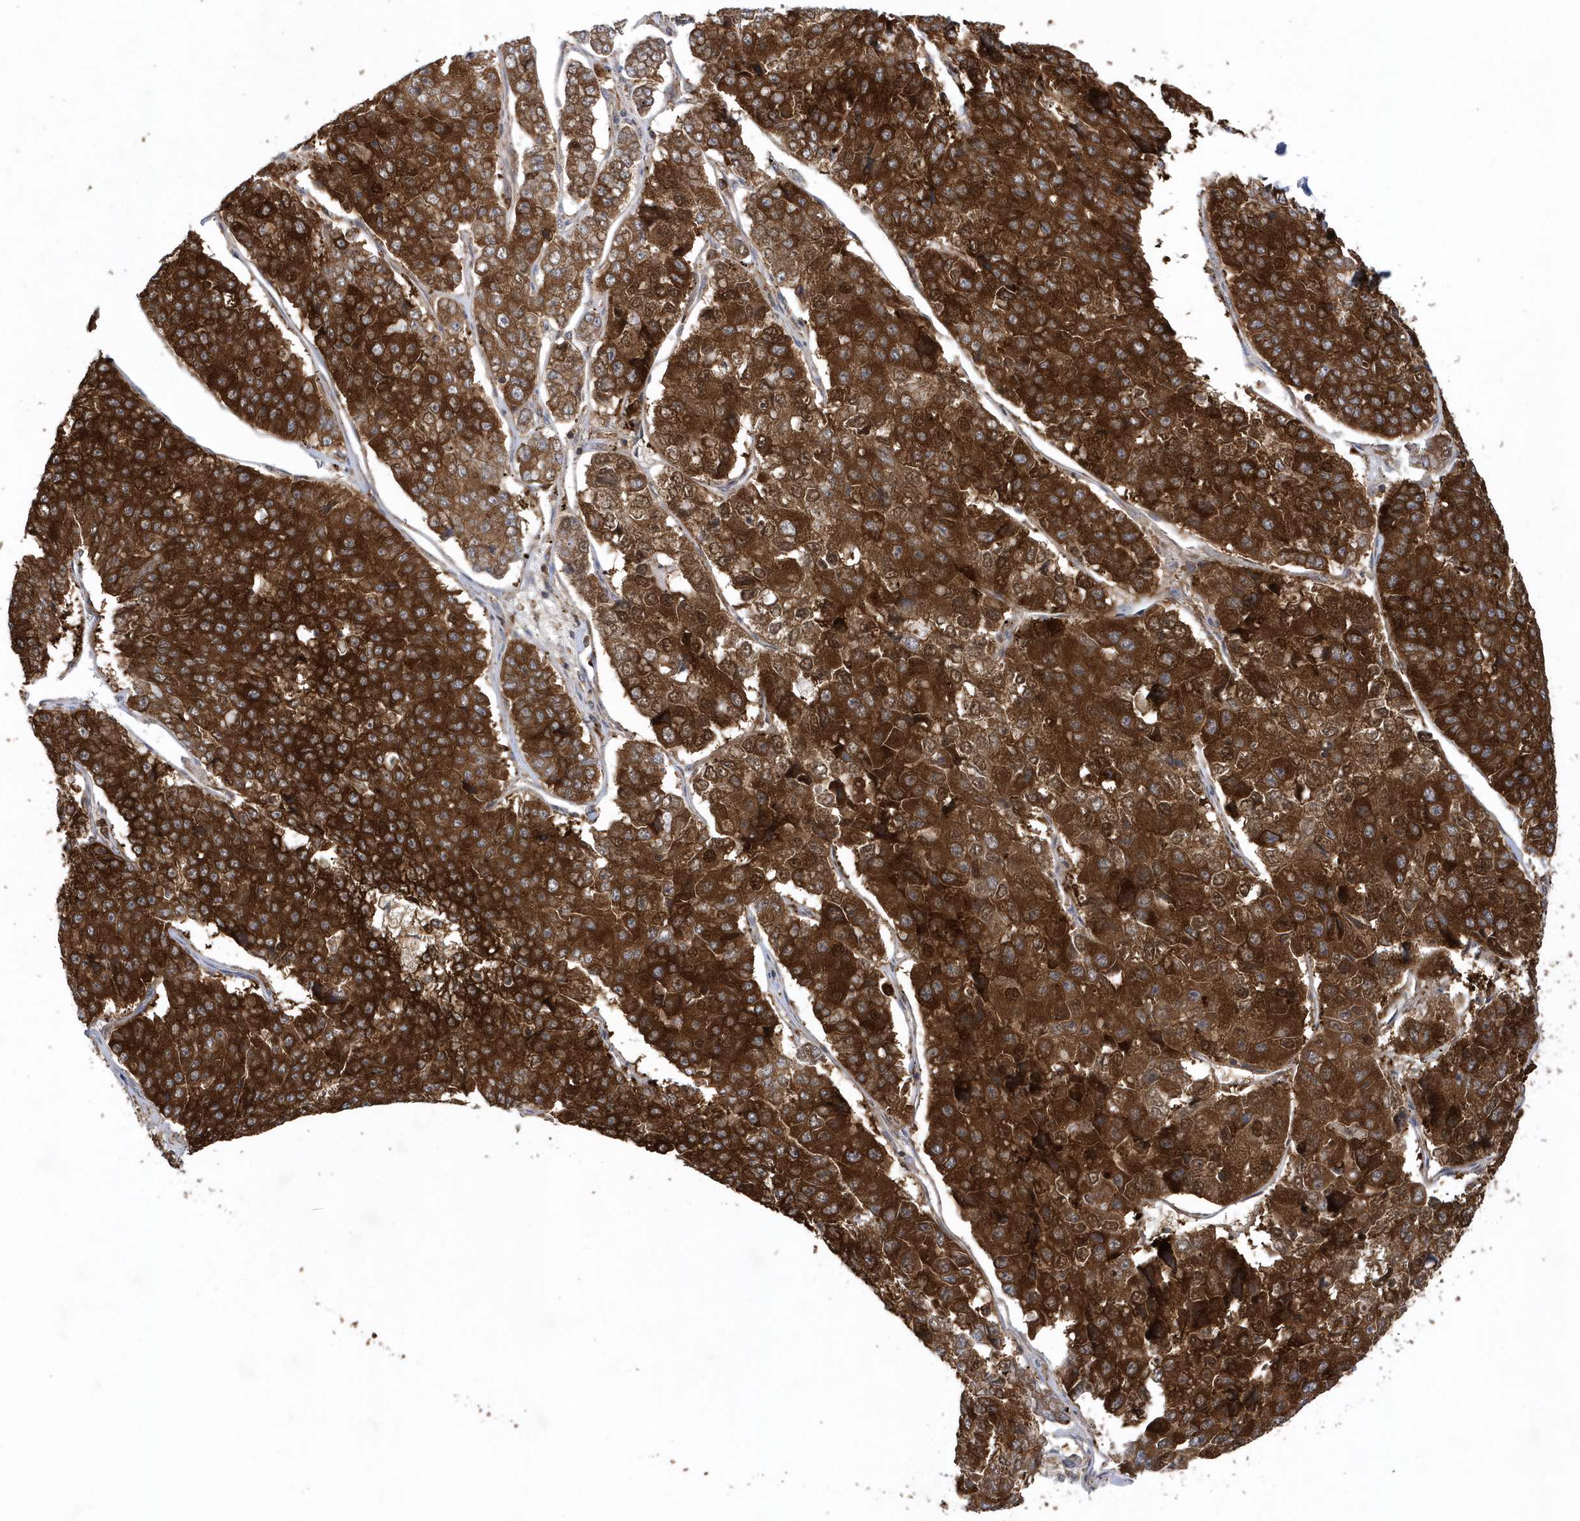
{"staining": {"intensity": "strong", "quantity": ">75%", "location": "cytoplasmic/membranous"}, "tissue": "pancreatic cancer", "cell_type": "Tumor cells", "image_type": "cancer", "snomed": [{"axis": "morphology", "description": "Adenocarcinoma, NOS"}, {"axis": "topography", "description": "Pancreas"}], "caption": "A photomicrograph of human pancreatic cancer stained for a protein demonstrates strong cytoplasmic/membranous brown staining in tumor cells.", "gene": "PAICS", "patient": {"sex": "male", "age": 50}}